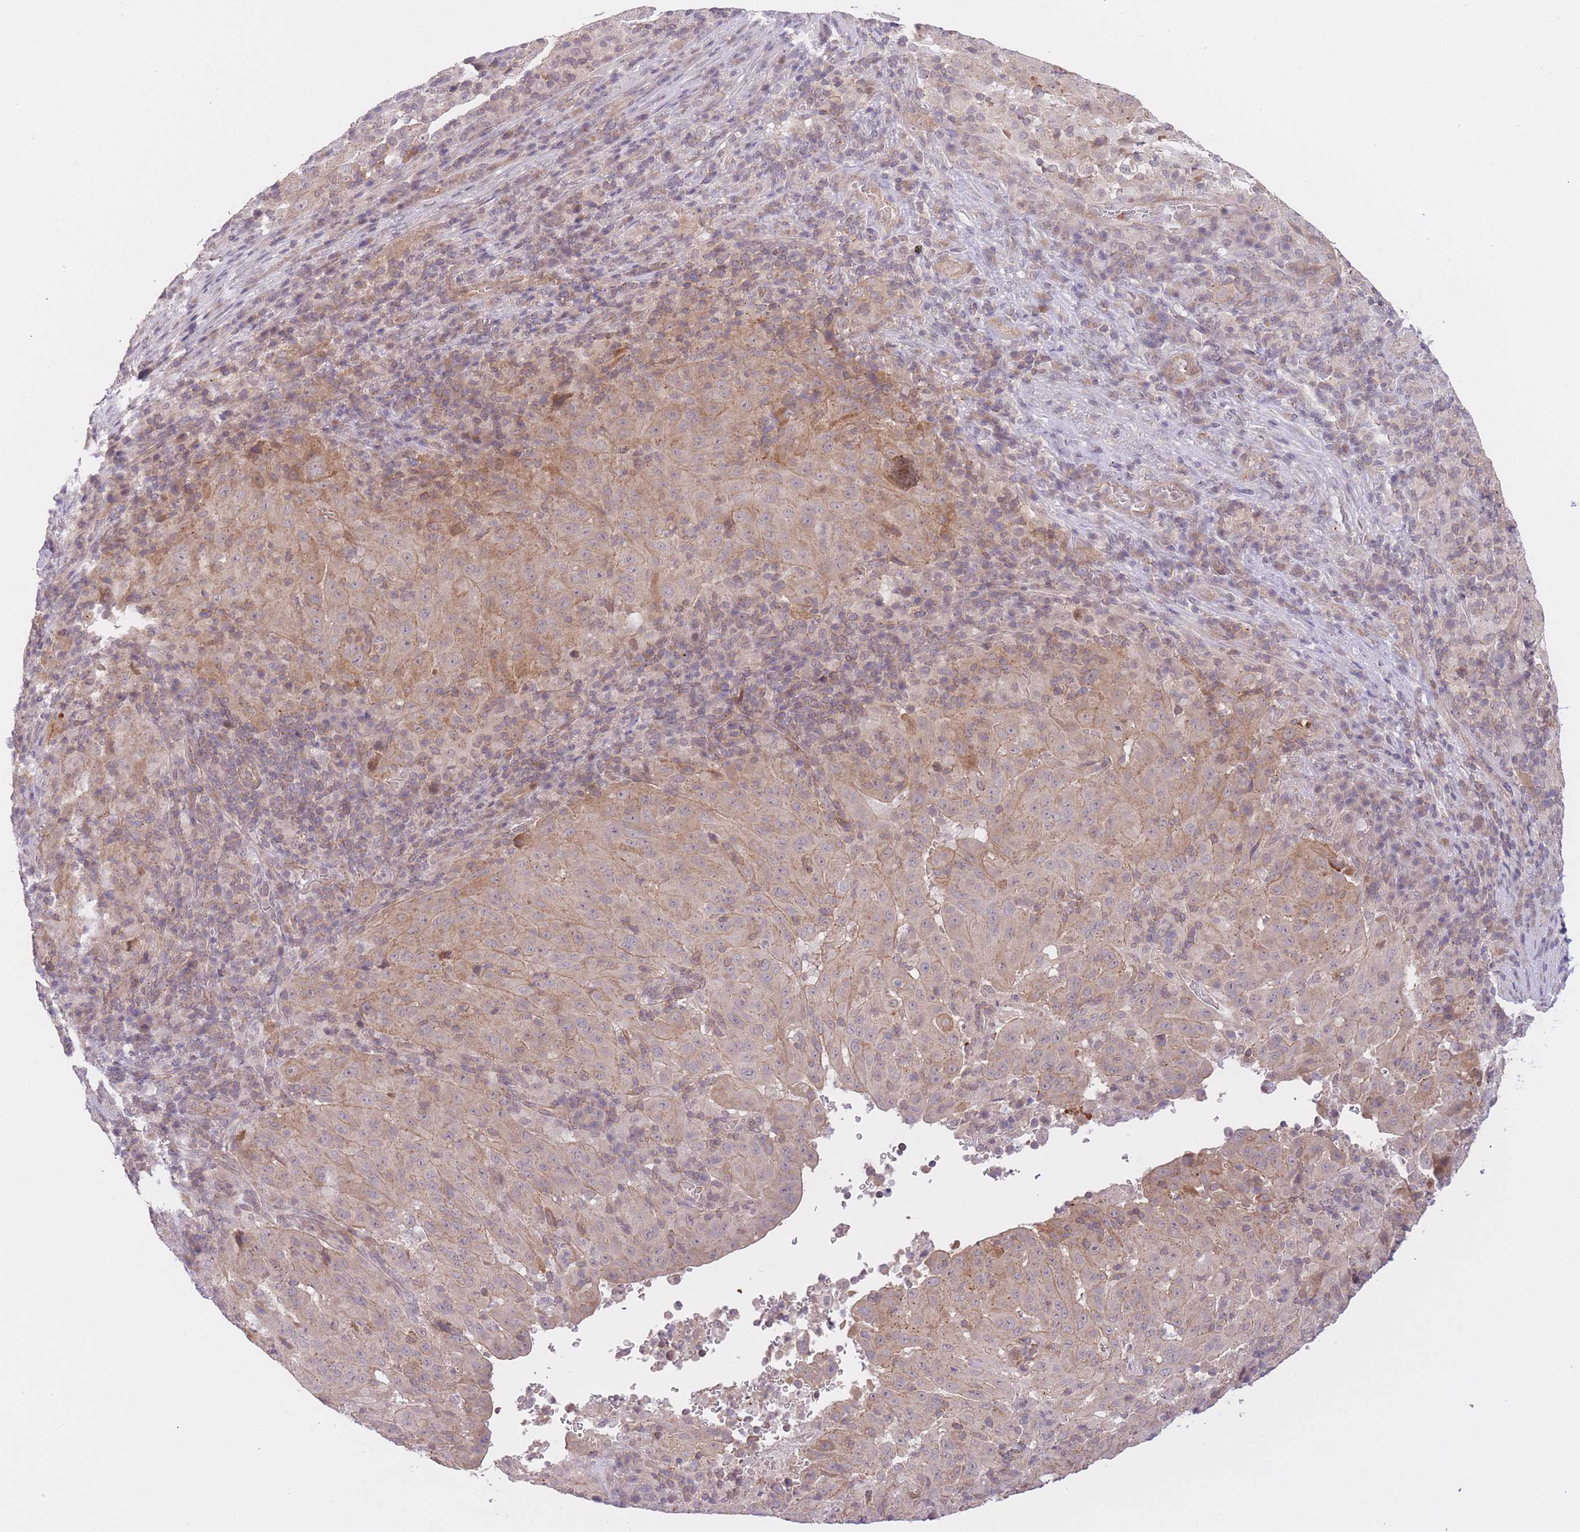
{"staining": {"intensity": "weak", "quantity": "25%-75%", "location": "cytoplasmic/membranous"}, "tissue": "pancreatic cancer", "cell_type": "Tumor cells", "image_type": "cancer", "snomed": [{"axis": "morphology", "description": "Adenocarcinoma, NOS"}, {"axis": "topography", "description": "Pancreas"}], "caption": "The micrograph displays immunohistochemical staining of pancreatic cancer. There is weak cytoplasmic/membranous staining is seen in about 25%-75% of tumor cells. Nuclei are stained in blue.", "gene": "FUT5", "patient": {"sex": "male", "age": 63}}